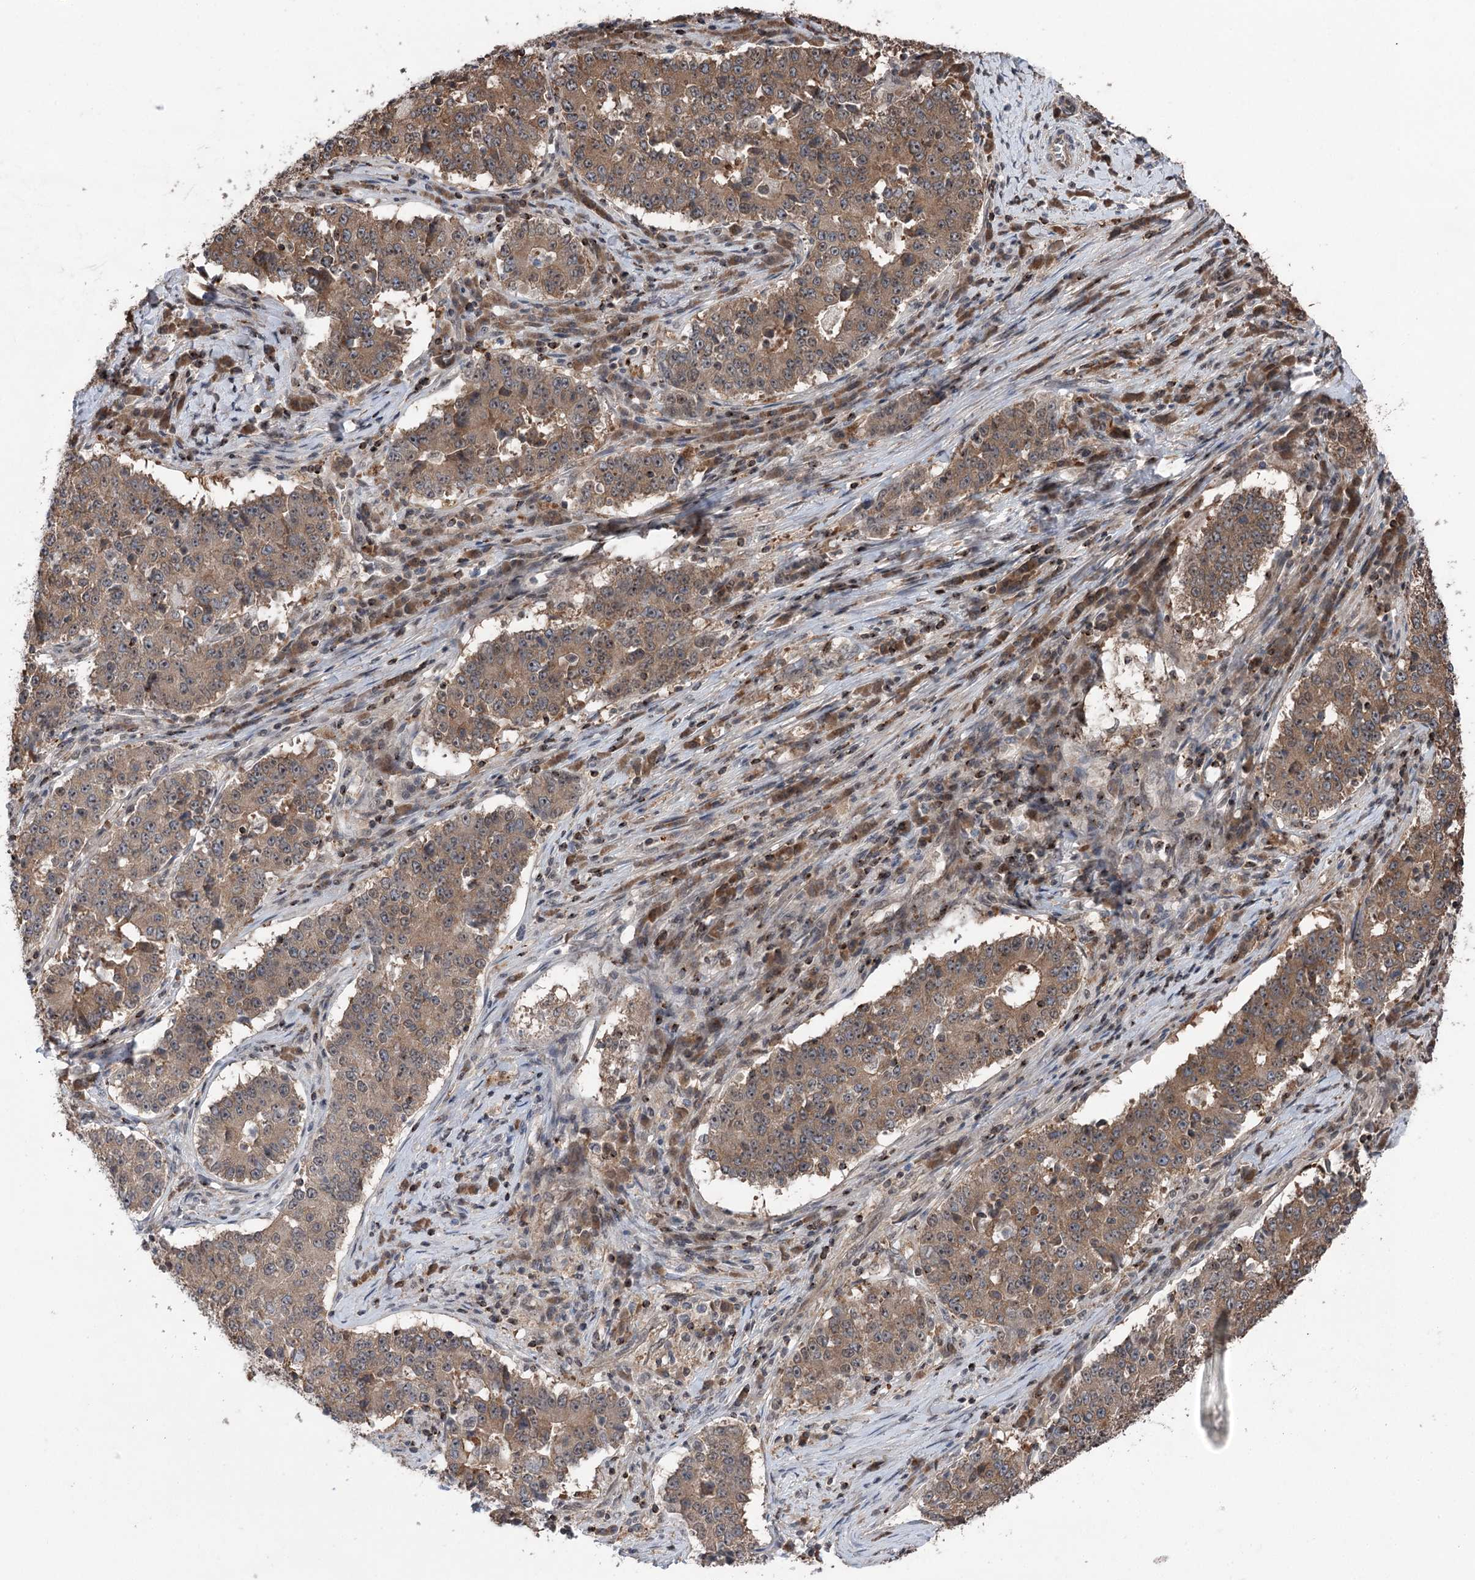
{"staining": {"intensity": "moderate", "quantity": ">75%", "location": "cytoplasmic/membranous"}, "tissue": "stomach cancer", "cell_type": "Tumor cells", "image_type": "cancer", "snomed": [{"axis": "morphology", "description": "Adenocarcinoma, NOS"}, {"axis": "topography", "description": "Stomach"}], "caption": "Stomach adenocarcinoma tissue demonstrates moderate cytoplasmic/membranous expression in approximately >75% of tumor cells, visualized by immunohistochemistry.", "gene": "CCSER2", "patient": {"sex": "male", "age": 59}}